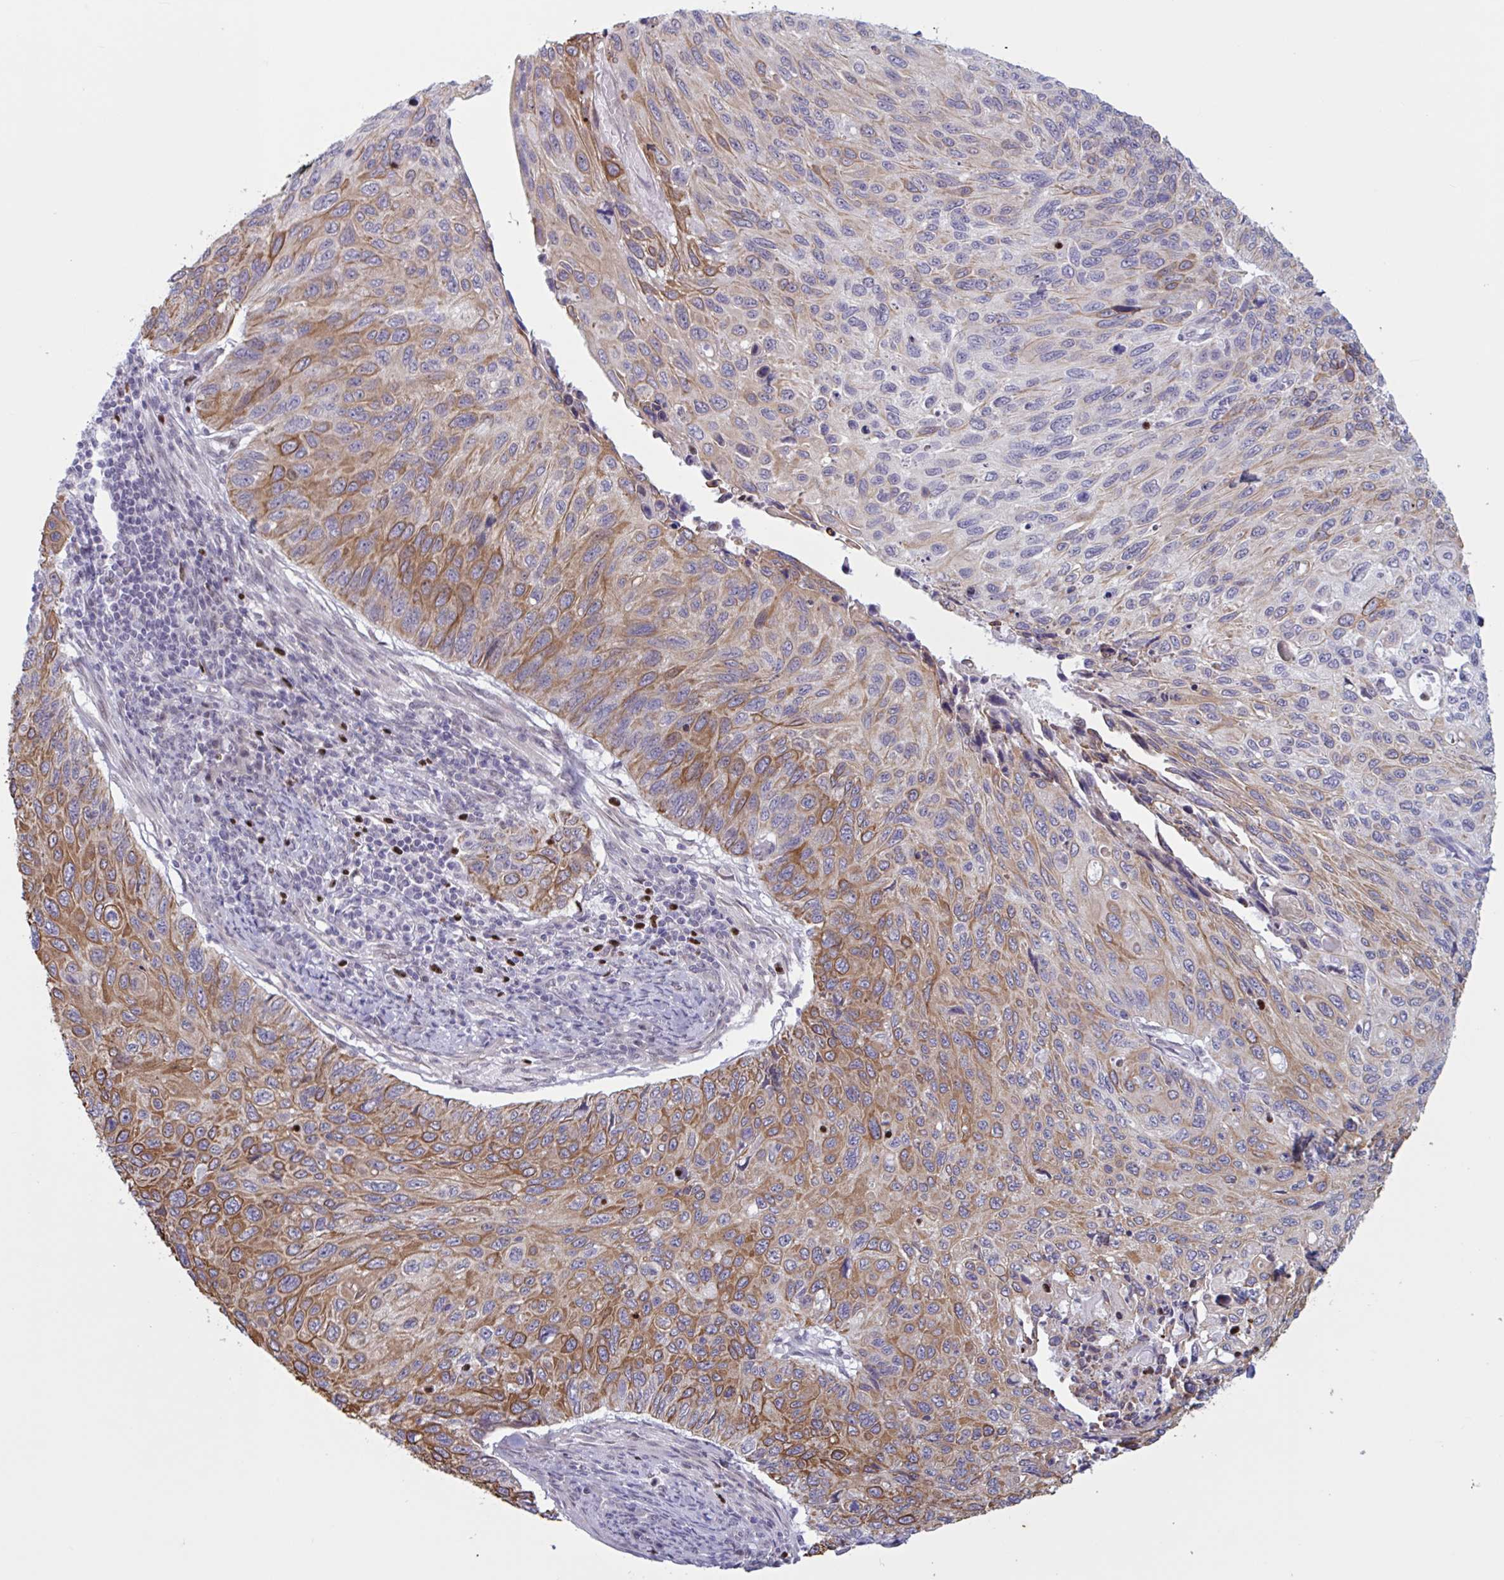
{"staining": {"intensity": "moderate", "quantity": "25%-75%", "location": "cytoplasmic/membranous"}, "tissue": "cervical cancer", "cell_type": "Tumor cells", "image_type": "cancer", "snomed": [{"axis": "morphology", "description": "Squamous cell carcinoma, NOS"}, {"axis": "topography", "description": "Cervix"}], "caption": "Immunohistochemical staining of cervical squamous cell carcinoma displays moderate cytoplasmic/membranous protein positivity in approximately 25%-75% of tumor cells.", "gene": "PRMT6", "patient": {"sex": "female", "age": 70}}